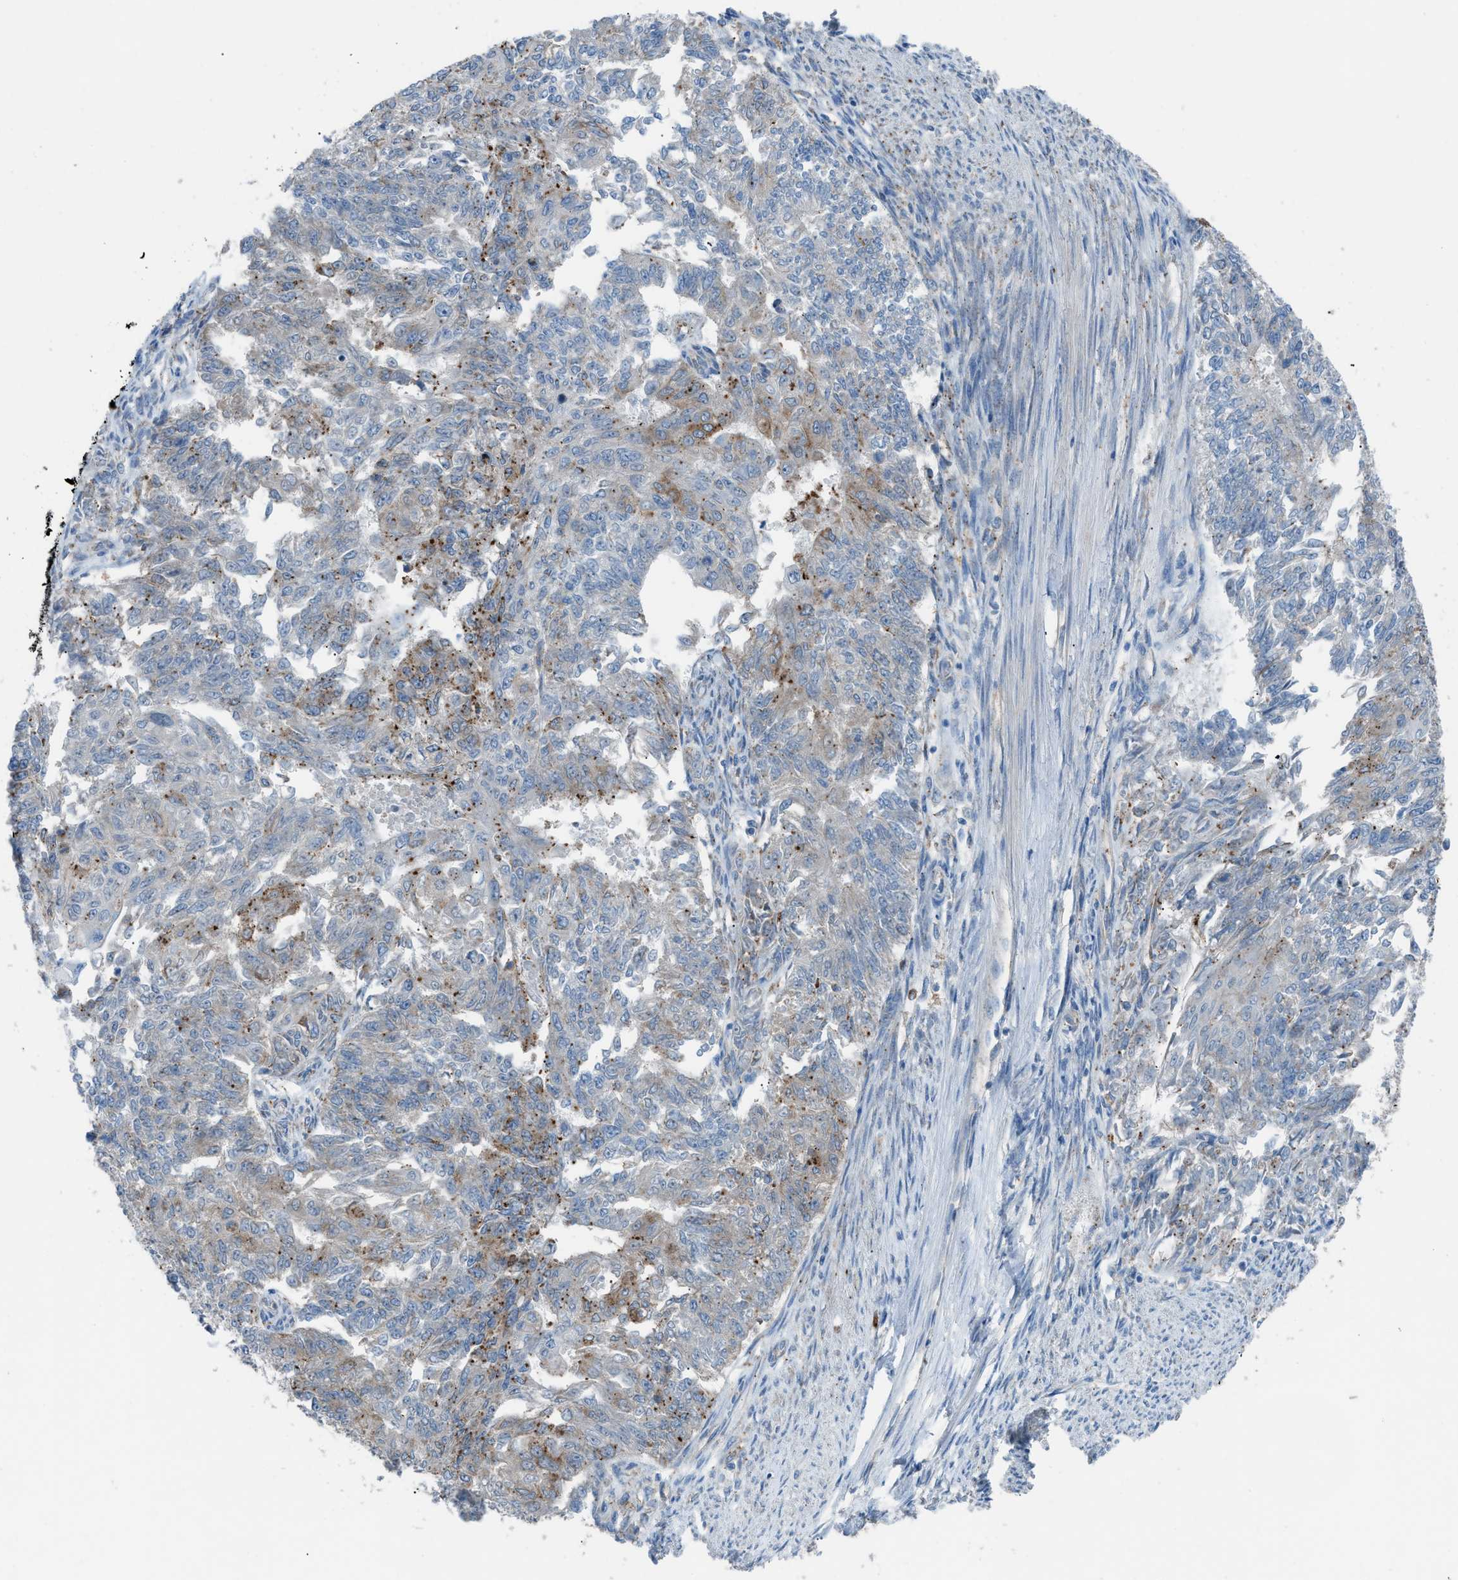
{"staining": {"intensity": "moderate", "quantity": "<25%", "location": "cytoplasmic/membranous"}, "tissue": "endometrial cancer", "cell_type": "Tumor cells", "image_type": "cancer", "snomed": [{"axis": "morphology", "description": "Adenocarcinoma, NOS"}, {"axis": "topography", "description": "Endometrium"}], "caption": "This histopathology image displays immunohistochemistry (IHC) staining of human endometrial cancer, with low moderate cytoplasmic/membranous expression in approximately <25% of tumor cells.", "gene": "HEG1", "patient": {"sex": "female", "age": 32}}